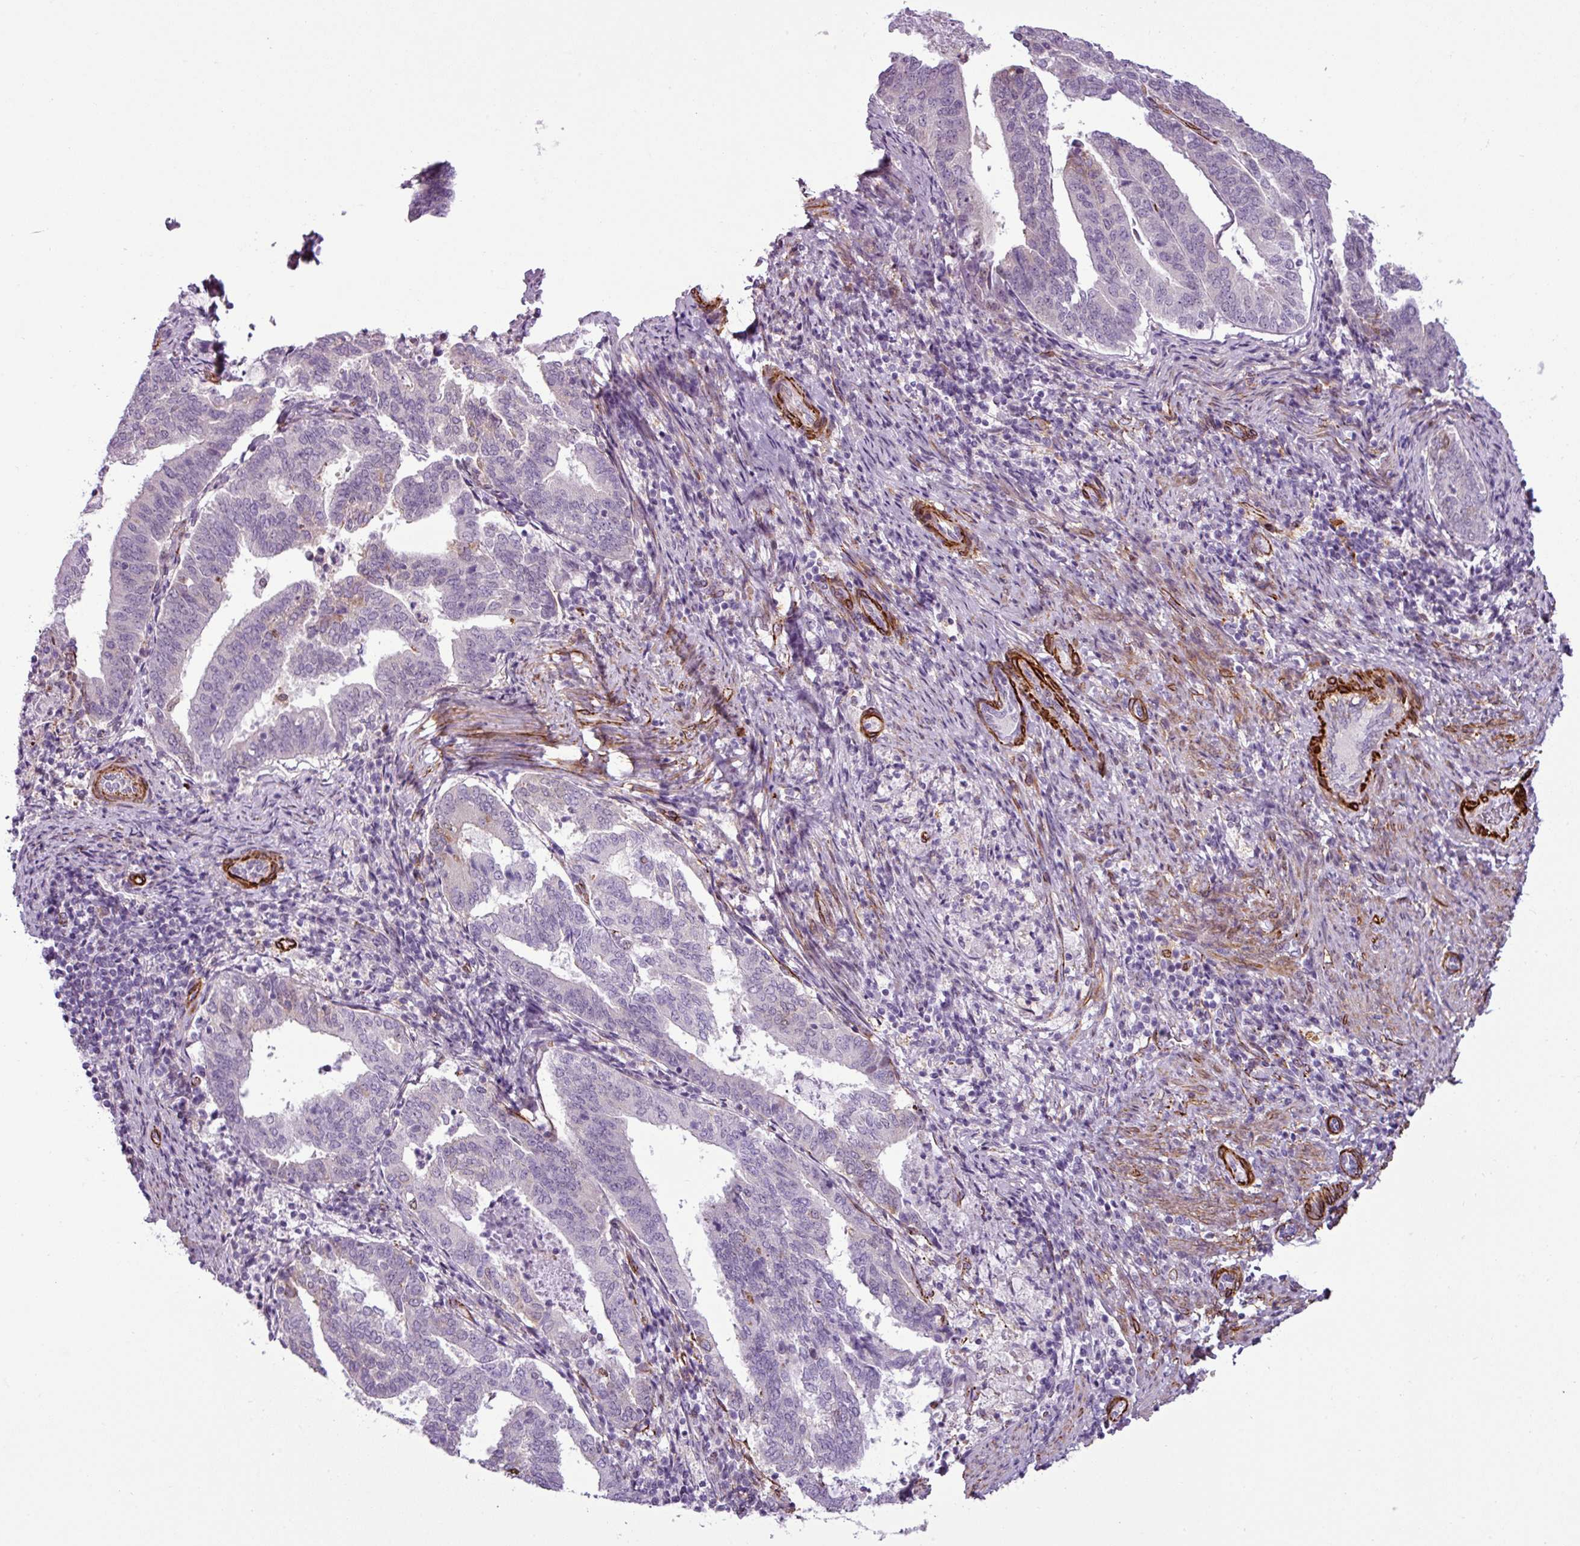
{"staining": {"intensity": "negative", "quantity": "none", "location": "none"}, "tissue": "endometrial cancer", "cell_type": "Tumor cells", "image_type": "cancer", "snomed": [{"axis": "morphology", "description": "Adenocarcinoma, NOS"}, {"axis": "topography", "description": "Endometrium"}], "caption": "Tumor cells show no significant positivity in endometrial adenocarcinoma.", "gene": "ATP10A", "patient": {"sex": "female", "age": 80}}